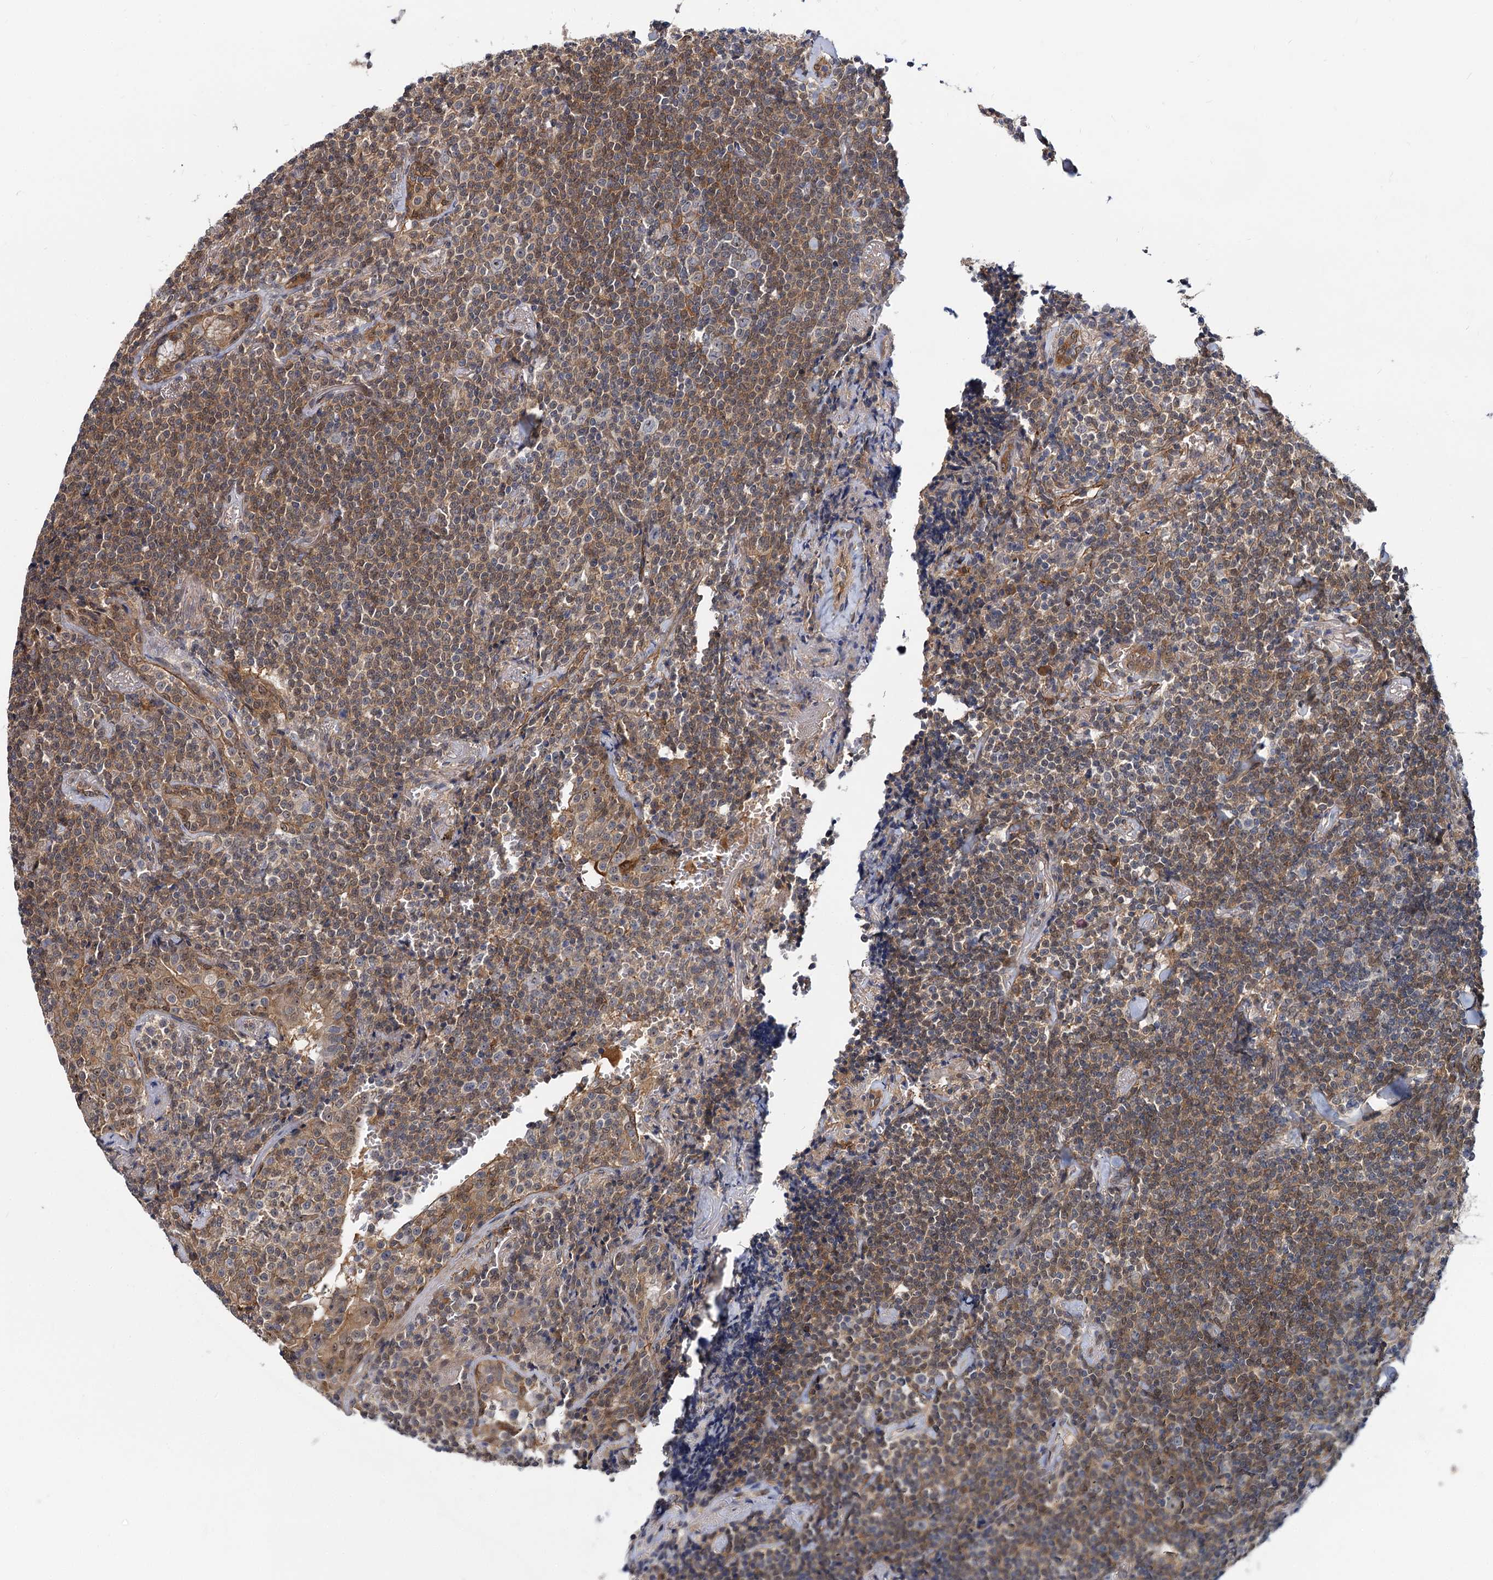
{"staining": {"intensity": "moderate", "quantity": ">75%", "location": "cytoplasmic/membranous"}, "tissue": "lymphoma", "cell_type": "Tumor cells", "image_type": "cancer", "snomed": [{"axis": "morphology", "description": "Malignant lymphoma, non-Hodgkin's type, Low grade"}, {"axis": "topography", "description": "Lung"}], "caption": "About >75% of tumor cells in lymphoma demonstrate moderate cytoplasmic/membranous protein expression as visualized by brown immunohistochemical staining.", "gene": "SNX15", "patient": {"sex": "female", "age": 71}}